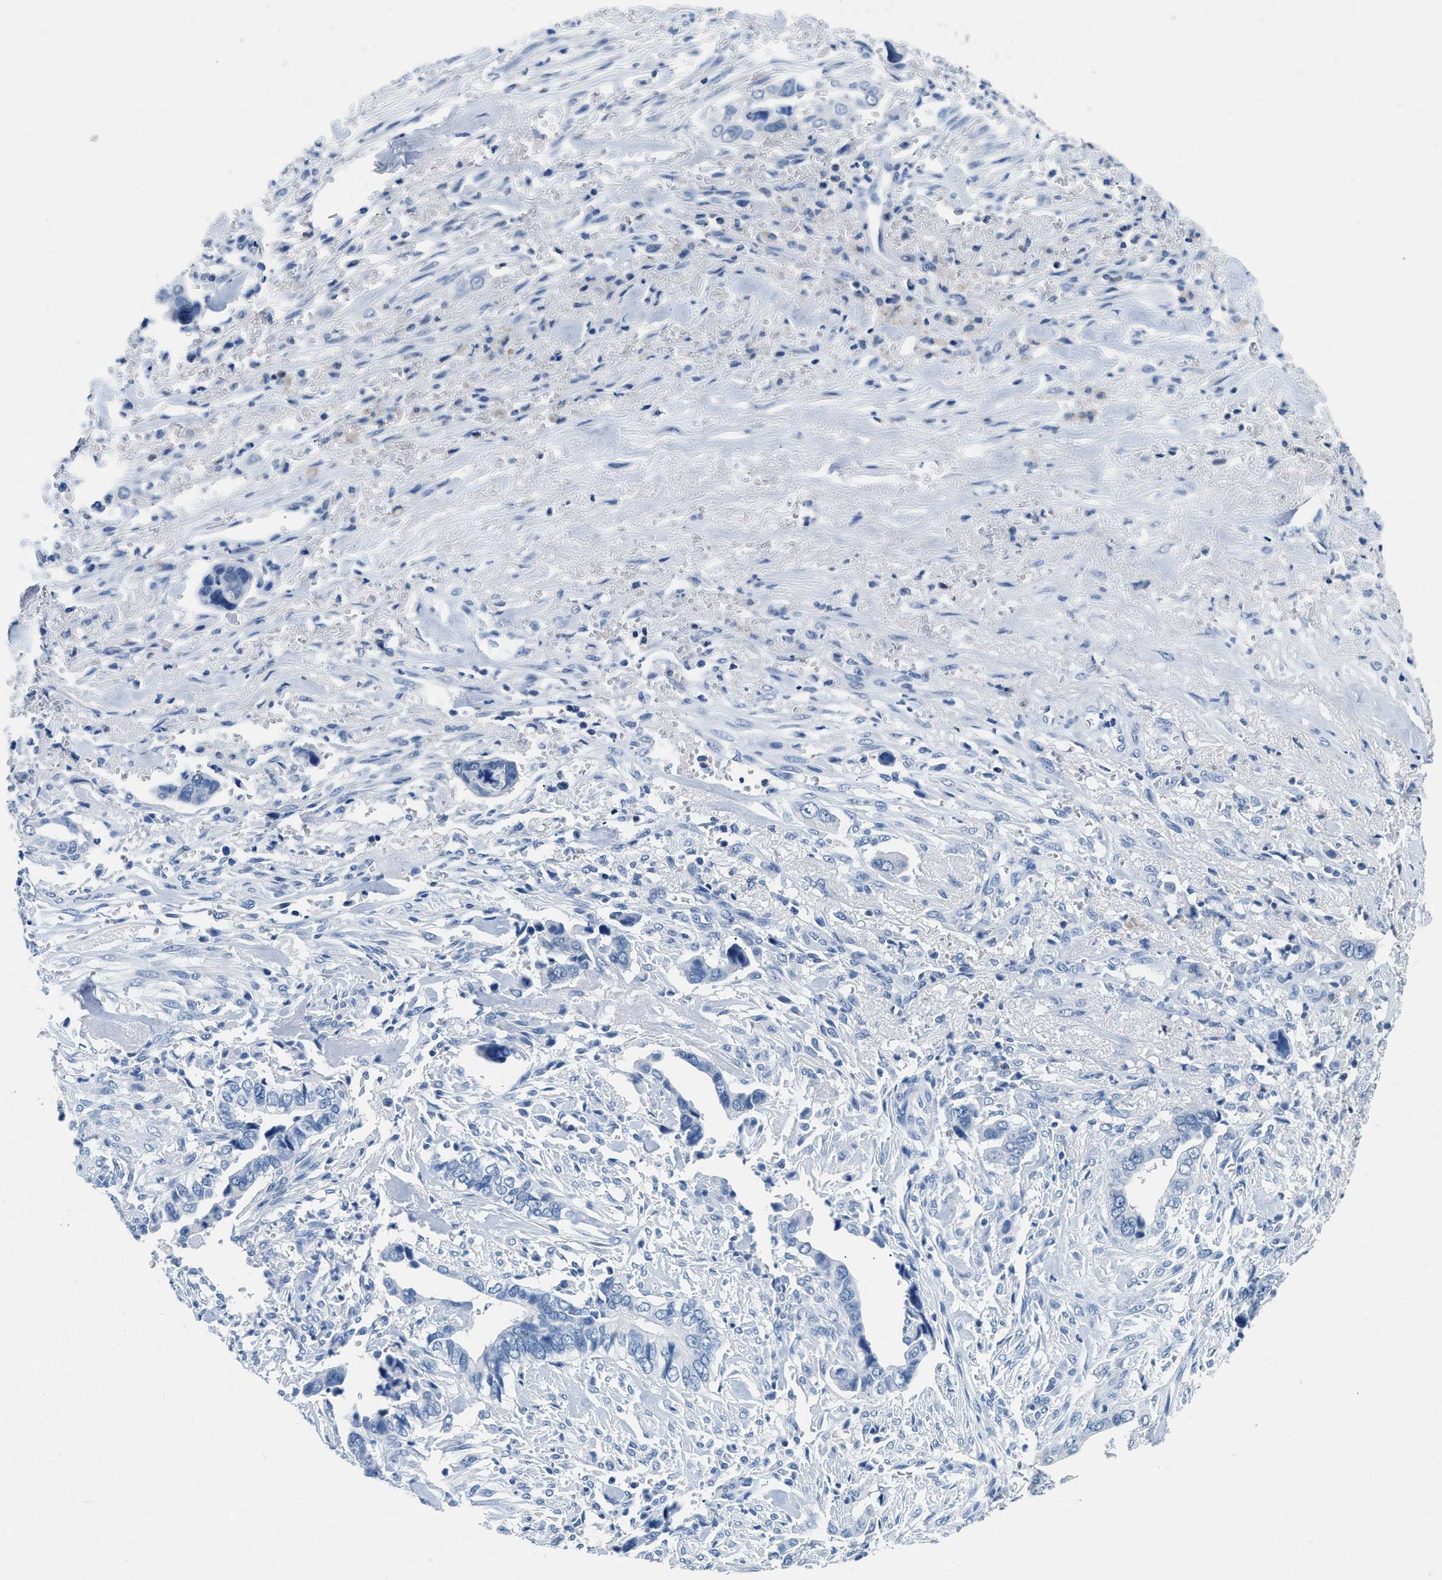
{"staining": {"intensity": "negative", "quantity": "none", "location": "none"}, "tissue": "liver cancer", "cell_type": "Tumor cells", "image_type": "cancer", "snomed": [{"axis": "morphology", "description": "Cholangiocarcinoma"}, {"axis": "topography", "description": "Liver"}], "caption": "Immunohistochemistry image of cholangiocarcinoma (liver) stained for a protein (brown), which demonstrates no positivity in tumor cells. (DAB (3,3'-diaminobenzidine) IHC visualized using brightfield microscopy, high magnification).", "gene": "NFATC2", "patient": {"sex": "female", "age": 79}}